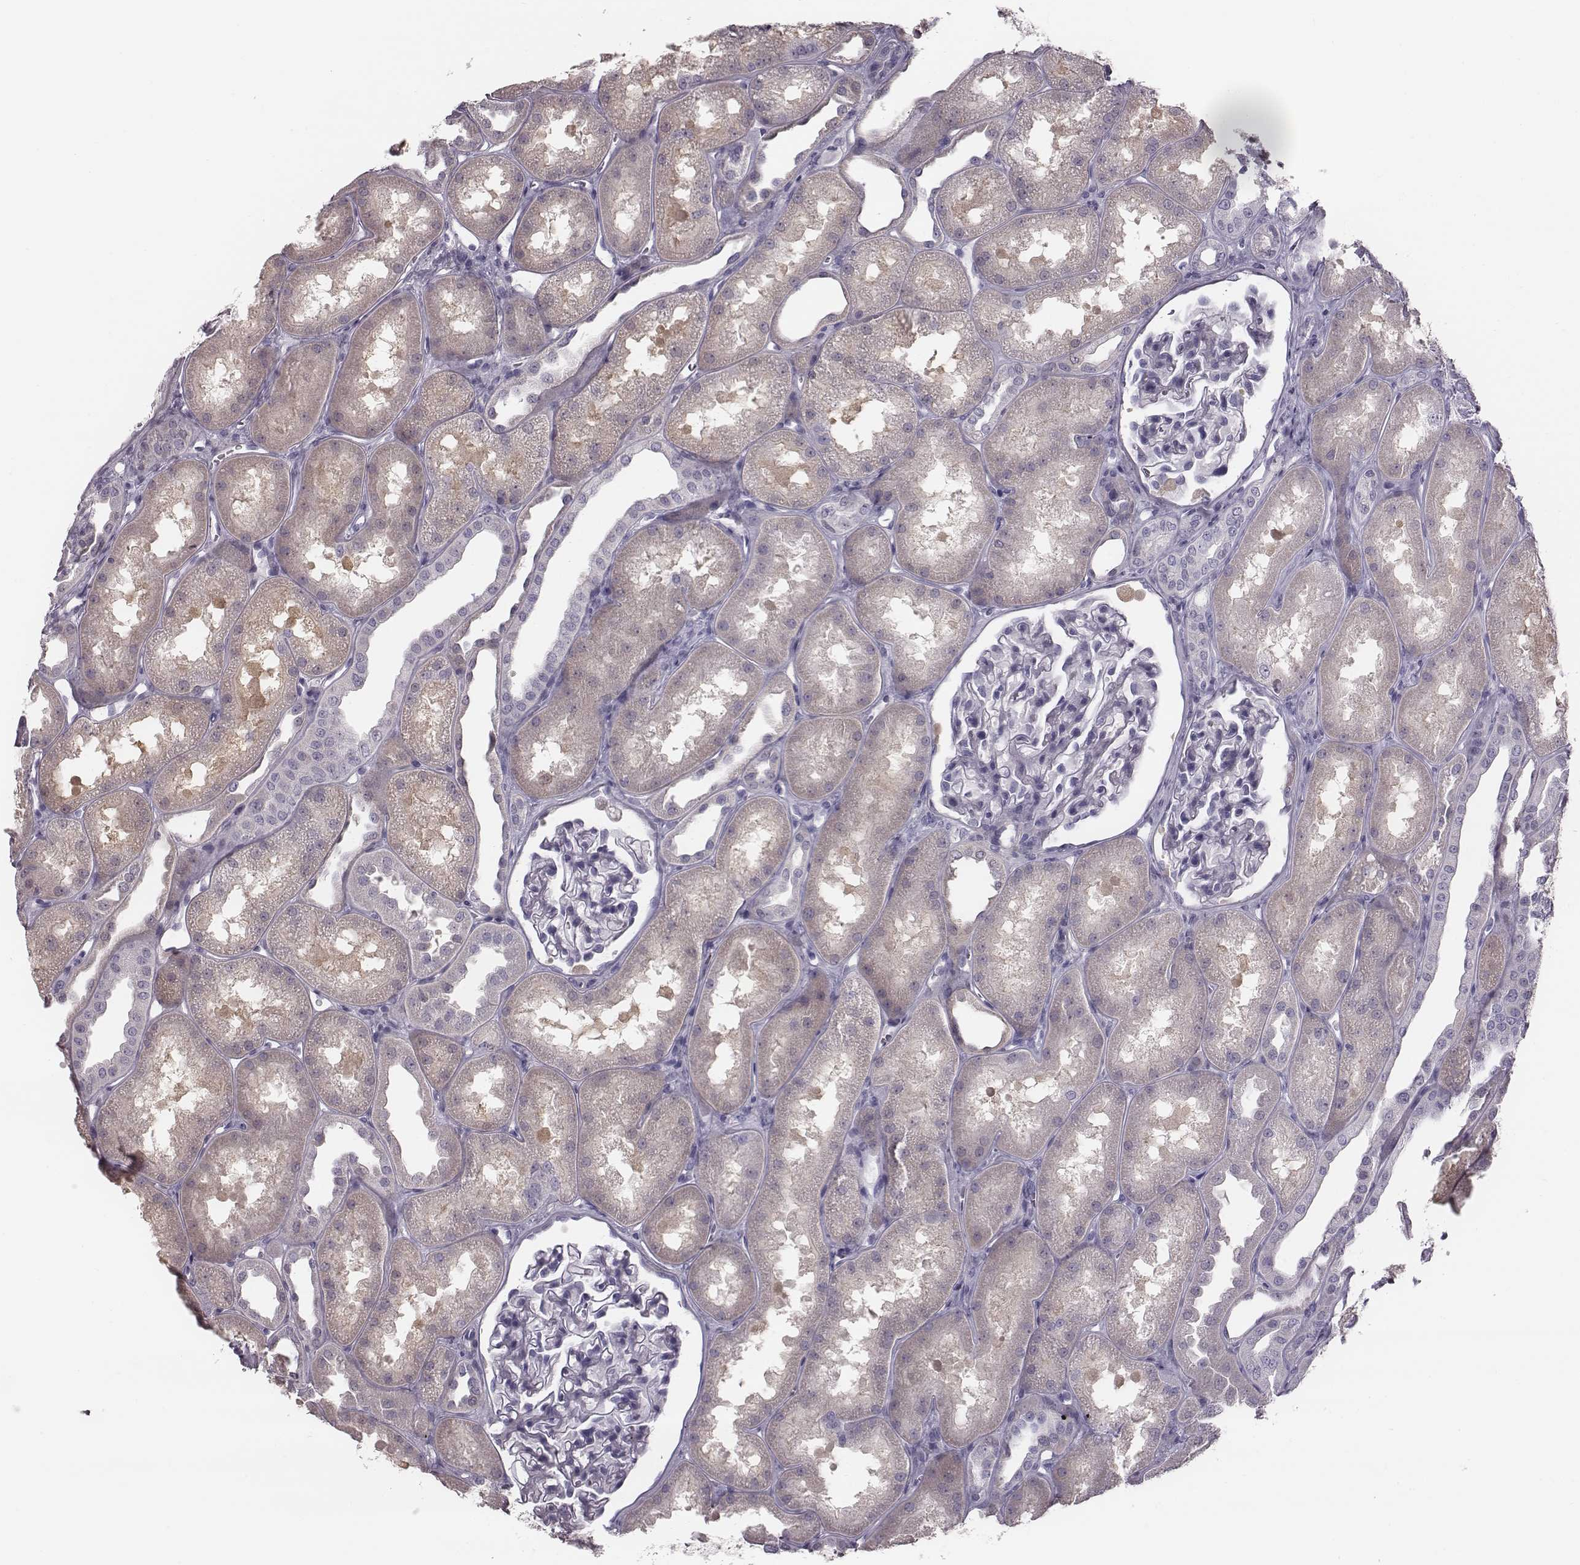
{"staining": {"intensity": "negative", "quantity": "none", "location": "none"}, "tissue": "kidney", "cell_type": "Cells in glomeruli", "image_type": "normal", "snomed": [{"axis": "morphology", "description": "Normal tissue, NOS"}, {"axis": "topography", "description": "Kidney"}], "caption": "The photomicrograph displays no significant expression in cells in glomeruli of kidney.", "gene": "CRISP1", "patient": {"sex": "male", "age": 61}}